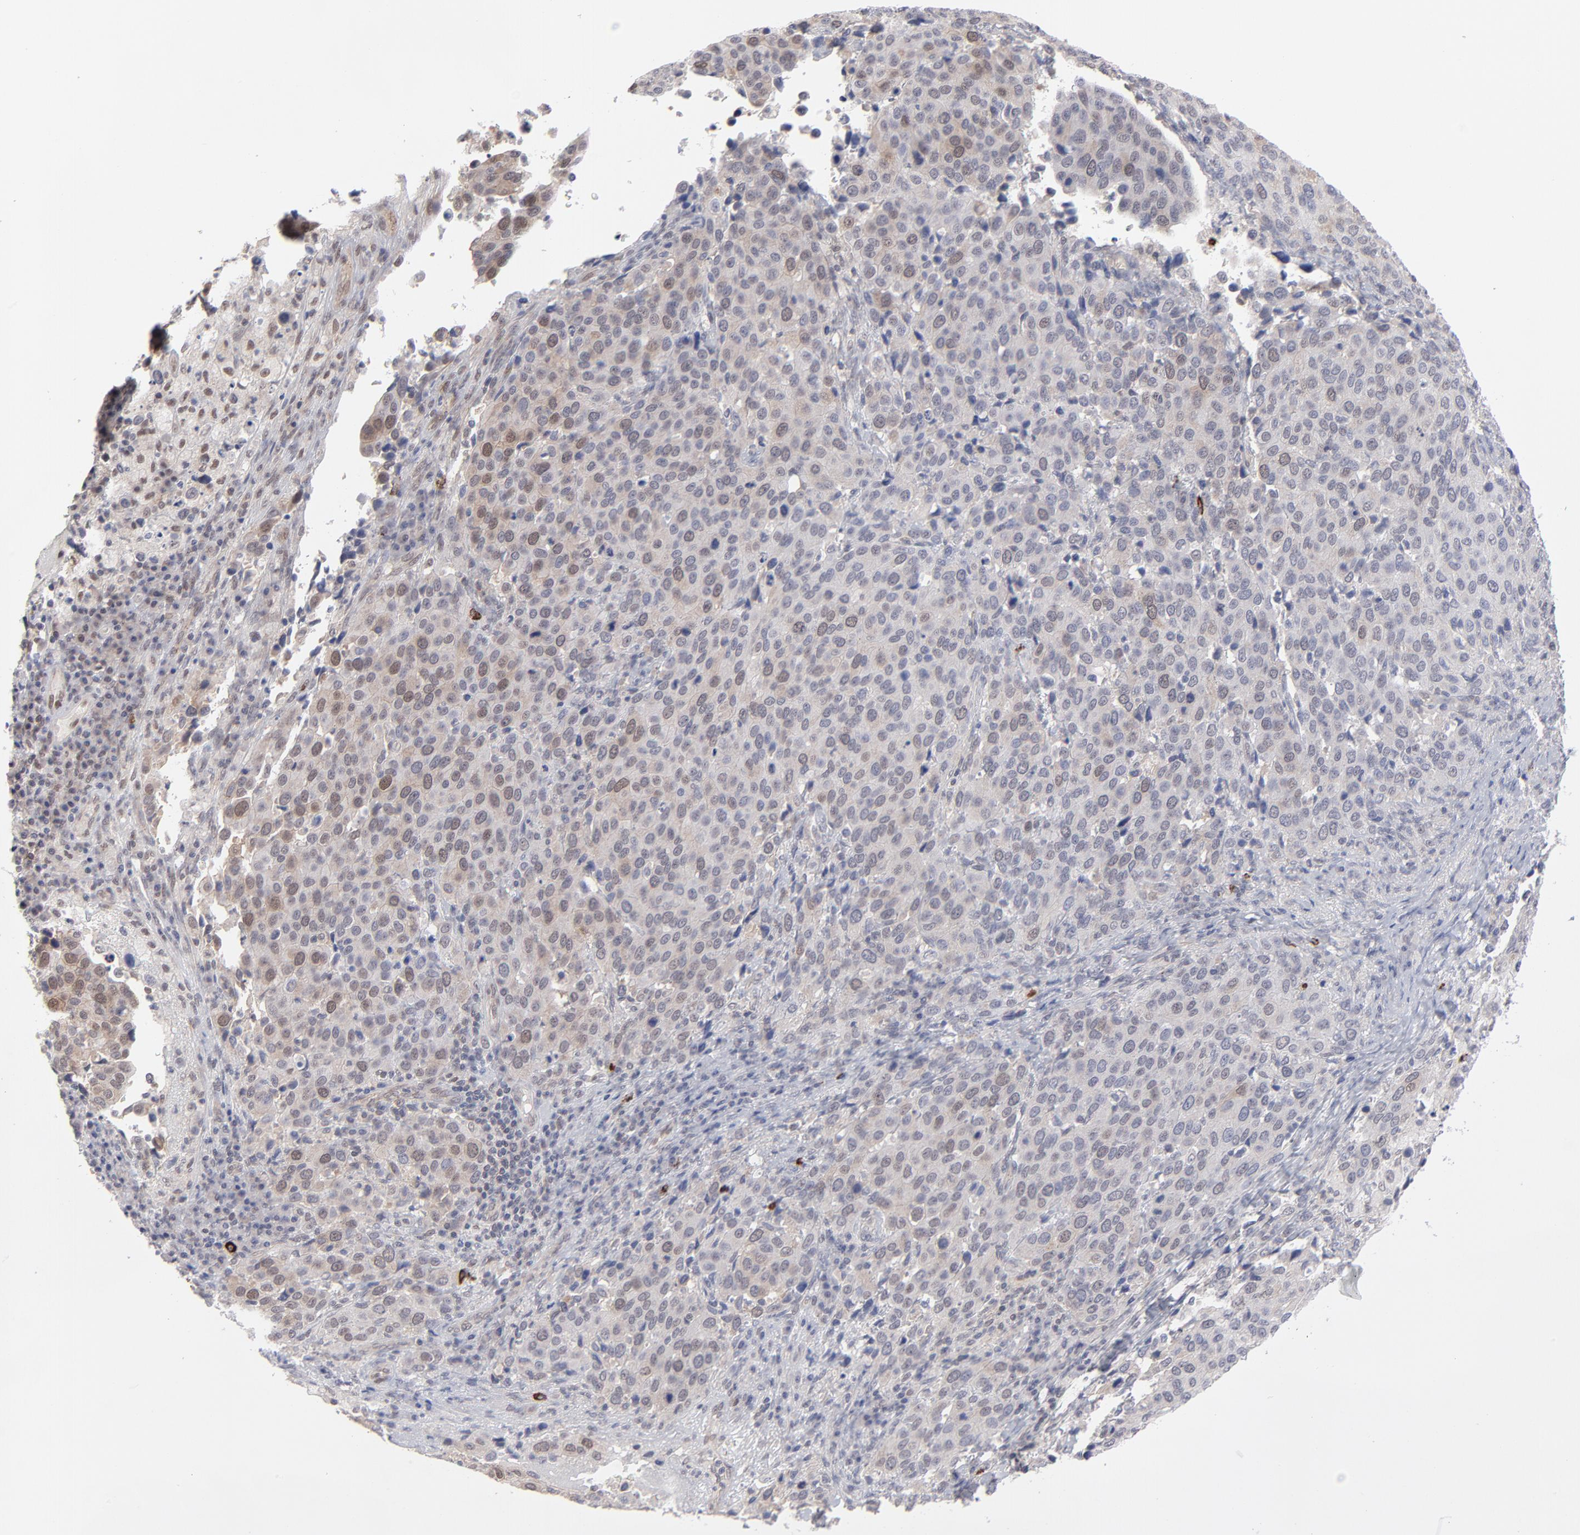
{"staining": {"intensity": "weak", "quantity": "25%-75%", "location": "cytoplasmic/membranous,nuclear"}, "tissue": "cervical cancer", "cell_type": "Tumor cells", "image_type": "cancer", "snomed": [{"axis": "morphology", "description": "Squamous cell carcinoma, NOS"}, {"axis": "topography", "description": "Cervix"}], "caption": "A histopathology image of cervical cancer stained for a protein shows weak cytoplasmic/membranous and nuclear brown staining in tumor cells.", "gene": "NBN", "patient": {"sex": "female", "age": 54}}